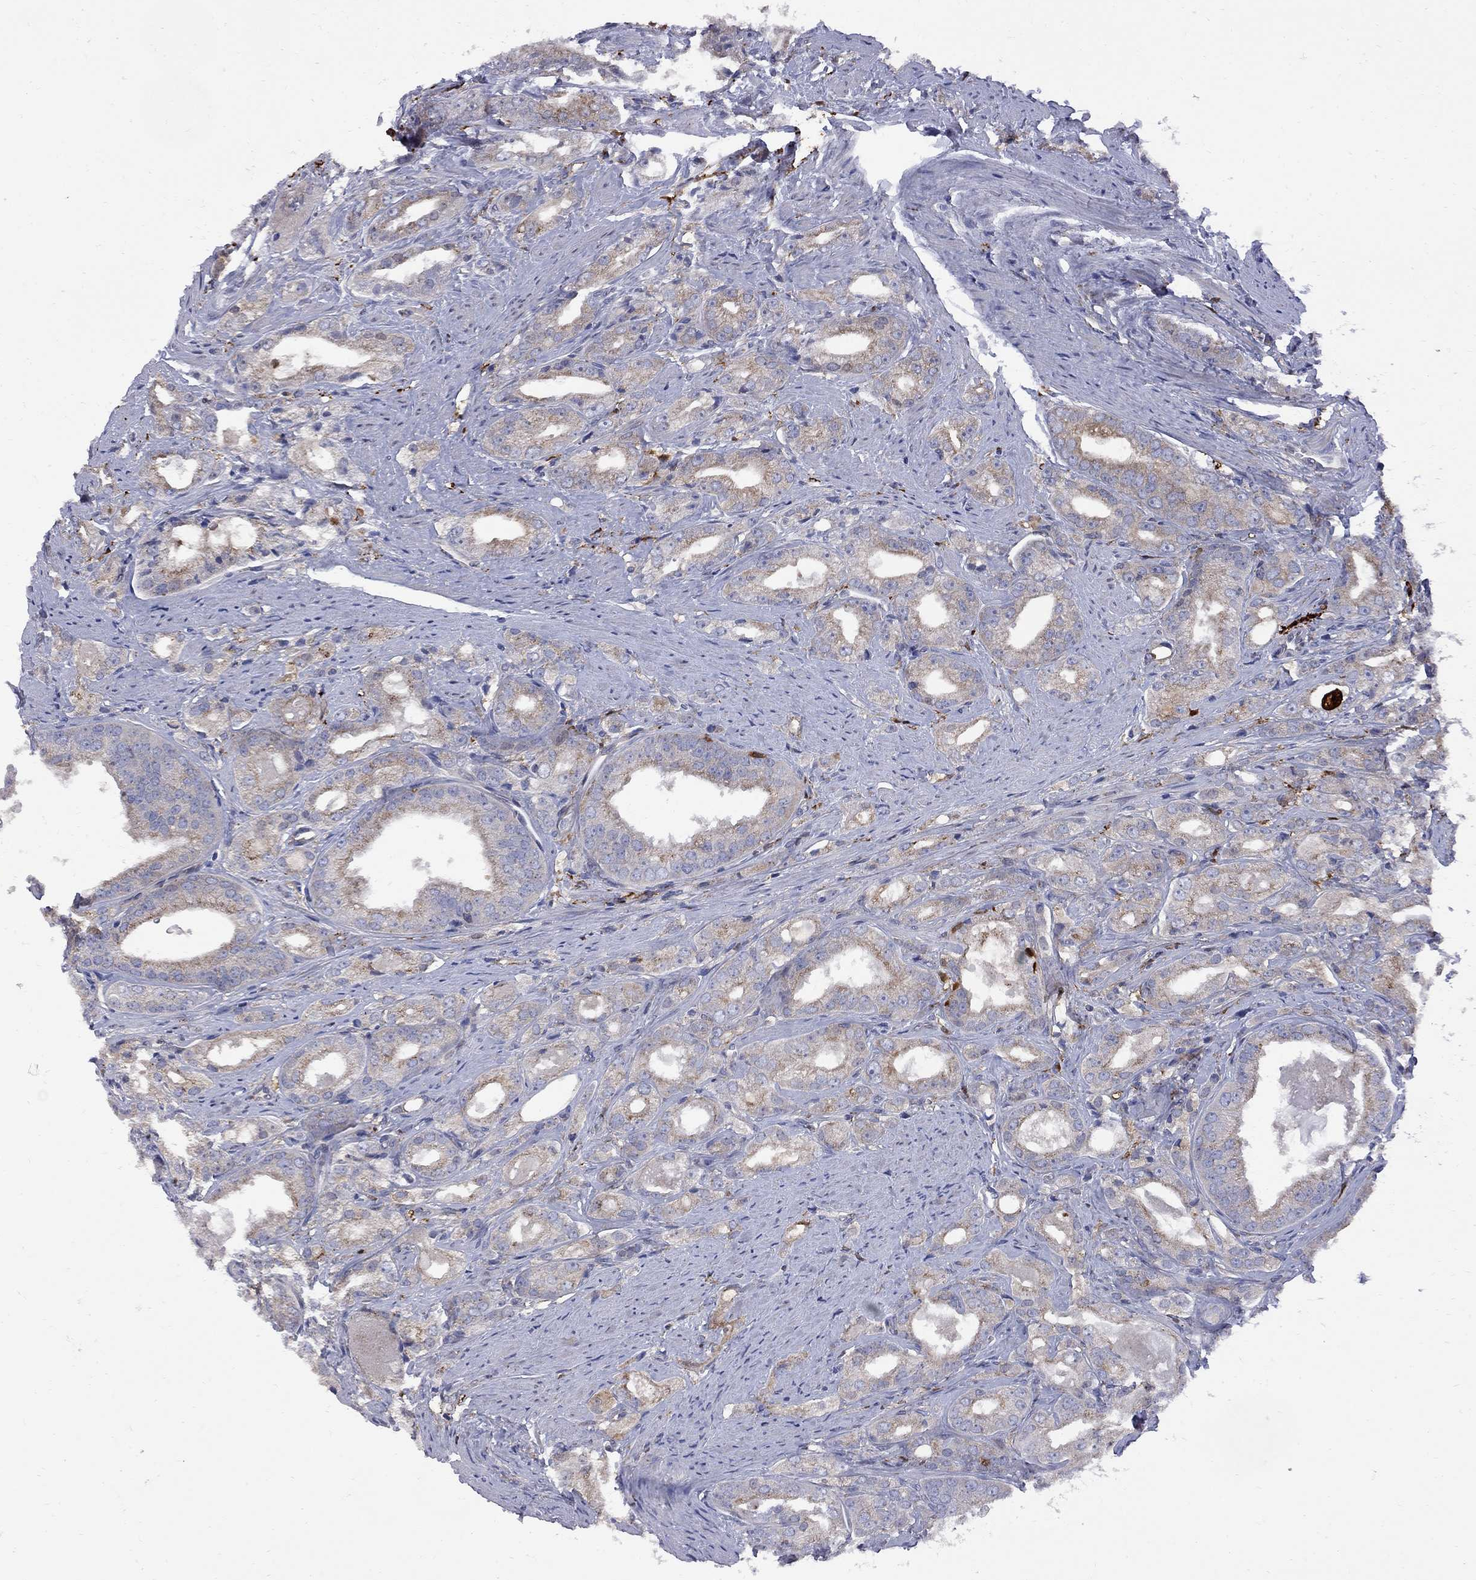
{"staining": {"intensity": "weak", "quantity": "25%-75%", "location": "cytoplasmic/membranous"}, "tissue": "prostate cancer", "cell_type": "Tumor cells", "image_type": "cancer", "snomed": [{"axis": "morphology", "description": "Adenocarcinoma, NOS"}, {"axis": "morphology", "description": "Adenocarcinoma, High grade"}, {"axis": "topography", "description": "Prostate"}], "caption": "Prostate cancer stained for a protein displays weak cytoplasmic/membranous positivity in tumor cells.", "gene": "MTHFR", "patient": {"sex": "male", "age": 70}}